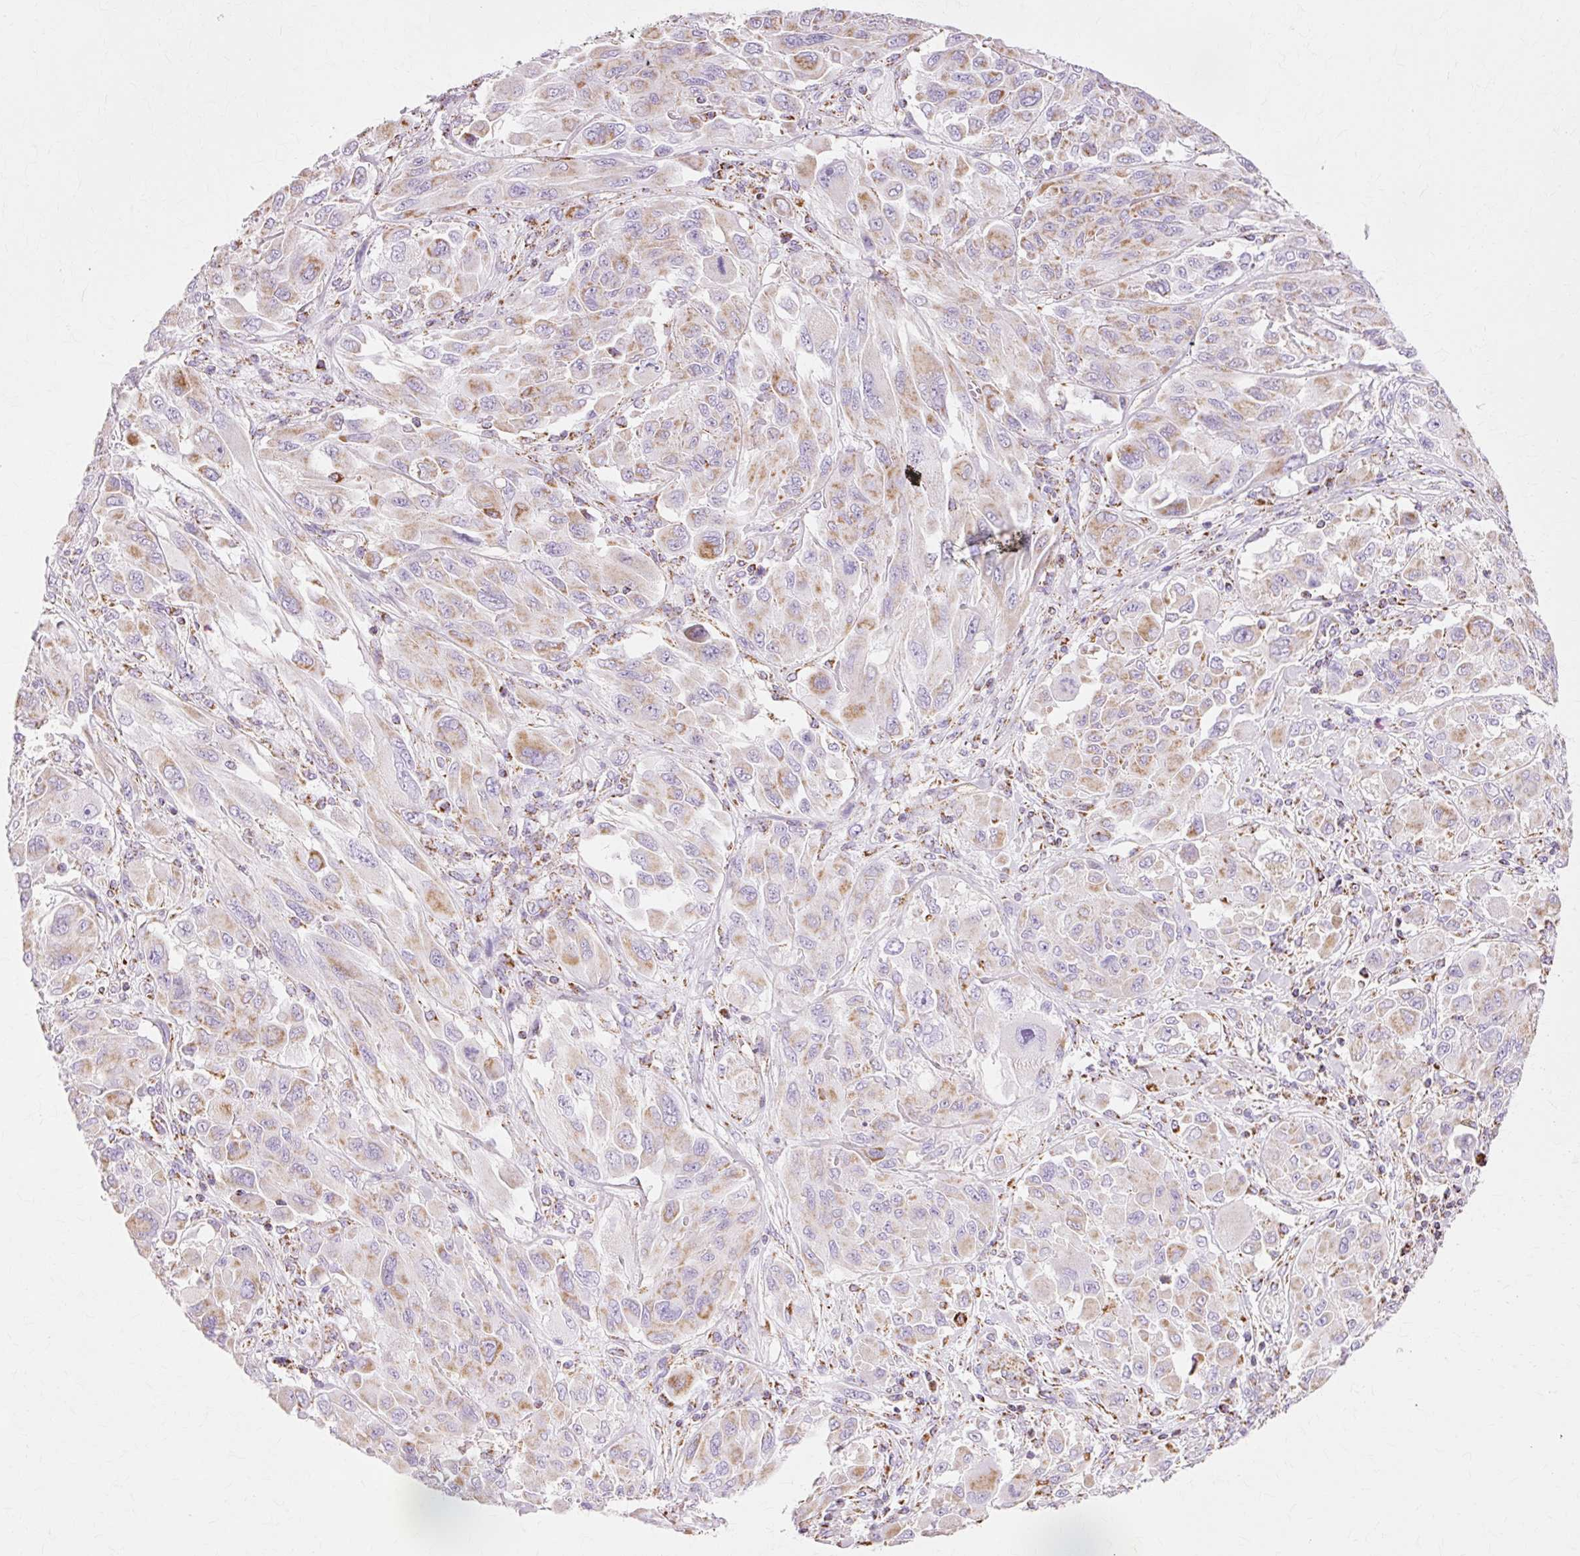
{"staining": {"intensity": "weak", "quantity": "25%-75%", "location": "cytoplasmic/membranous"}, "tissue": "melanoma", "cell_type": "Tumor cells", "image_type": "cancer", "snomed": [{"axis": "morphology", "description": "Malignant melanoma, NOS"}, {"axis": "topography", "description": "Skin"}], "caption": "A brown stain highlights weak cytoplasmic/membranous staining of a protein in human melanoma tumor cells. Immunohistochemistry stains the protein in brown and the nuclei are stained blue.", "gene": "ATP5PO", "patient": {"sex": "female", "age": 91}}